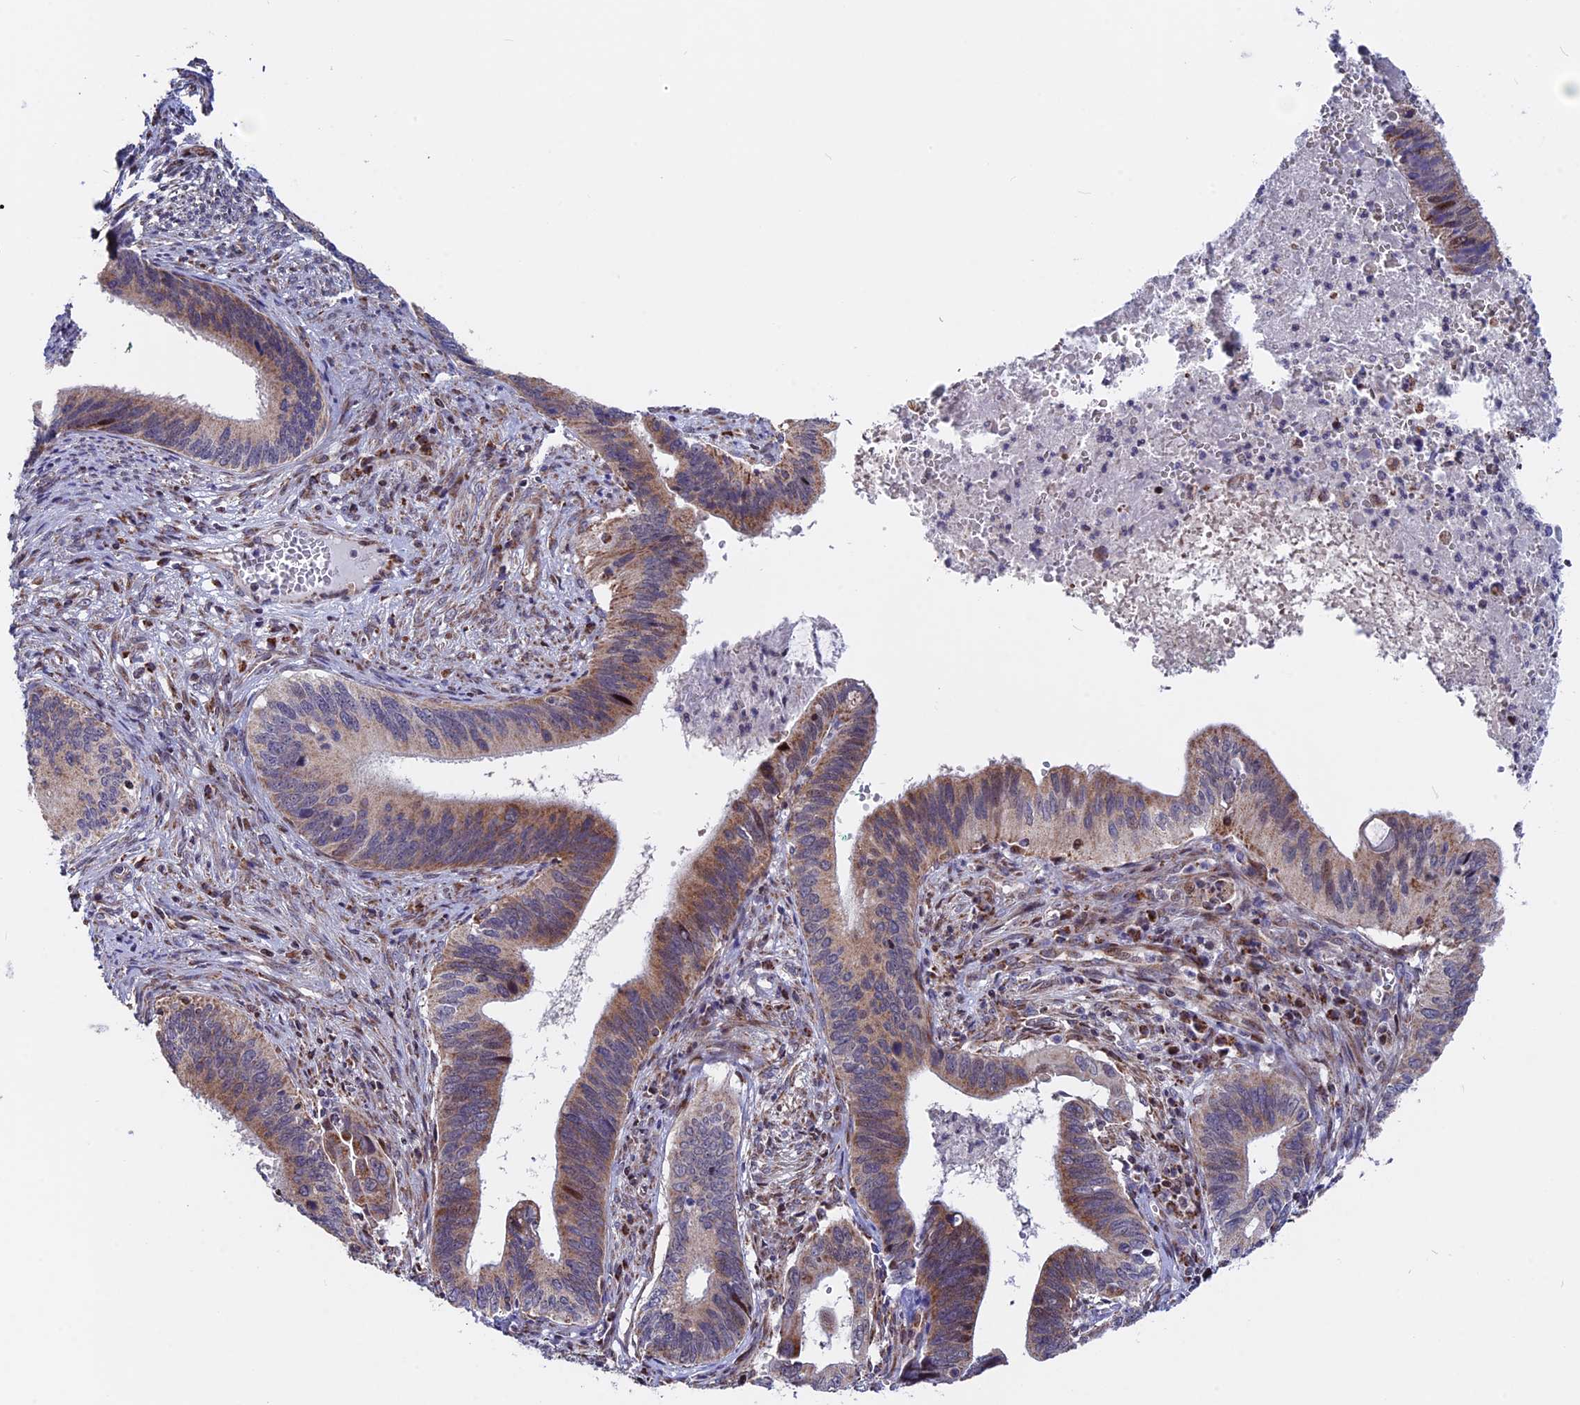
{"staining": {"intensity": "moderate", "quantity": ">75%", "location": "cytoplasmic/membranous"}, "tissue": "cervical cancer", "cell_type": "Tumor cells", "image_type": "cancer", "snomed": [{"axis": "morphology", "description": "Adenocarcinoma, NOS"}, {"axis": "topography", "description": "Cervix"}], "caption": "There is medium levels of moderate cytoplasmic/membranous staining in tumor cells of cervical cancer (adenocarcinoma), as demonstrated by immunohistochemical staining (brown color).", "gene": "FAM174C", "patient": {"sex": "female", "age": 42}}